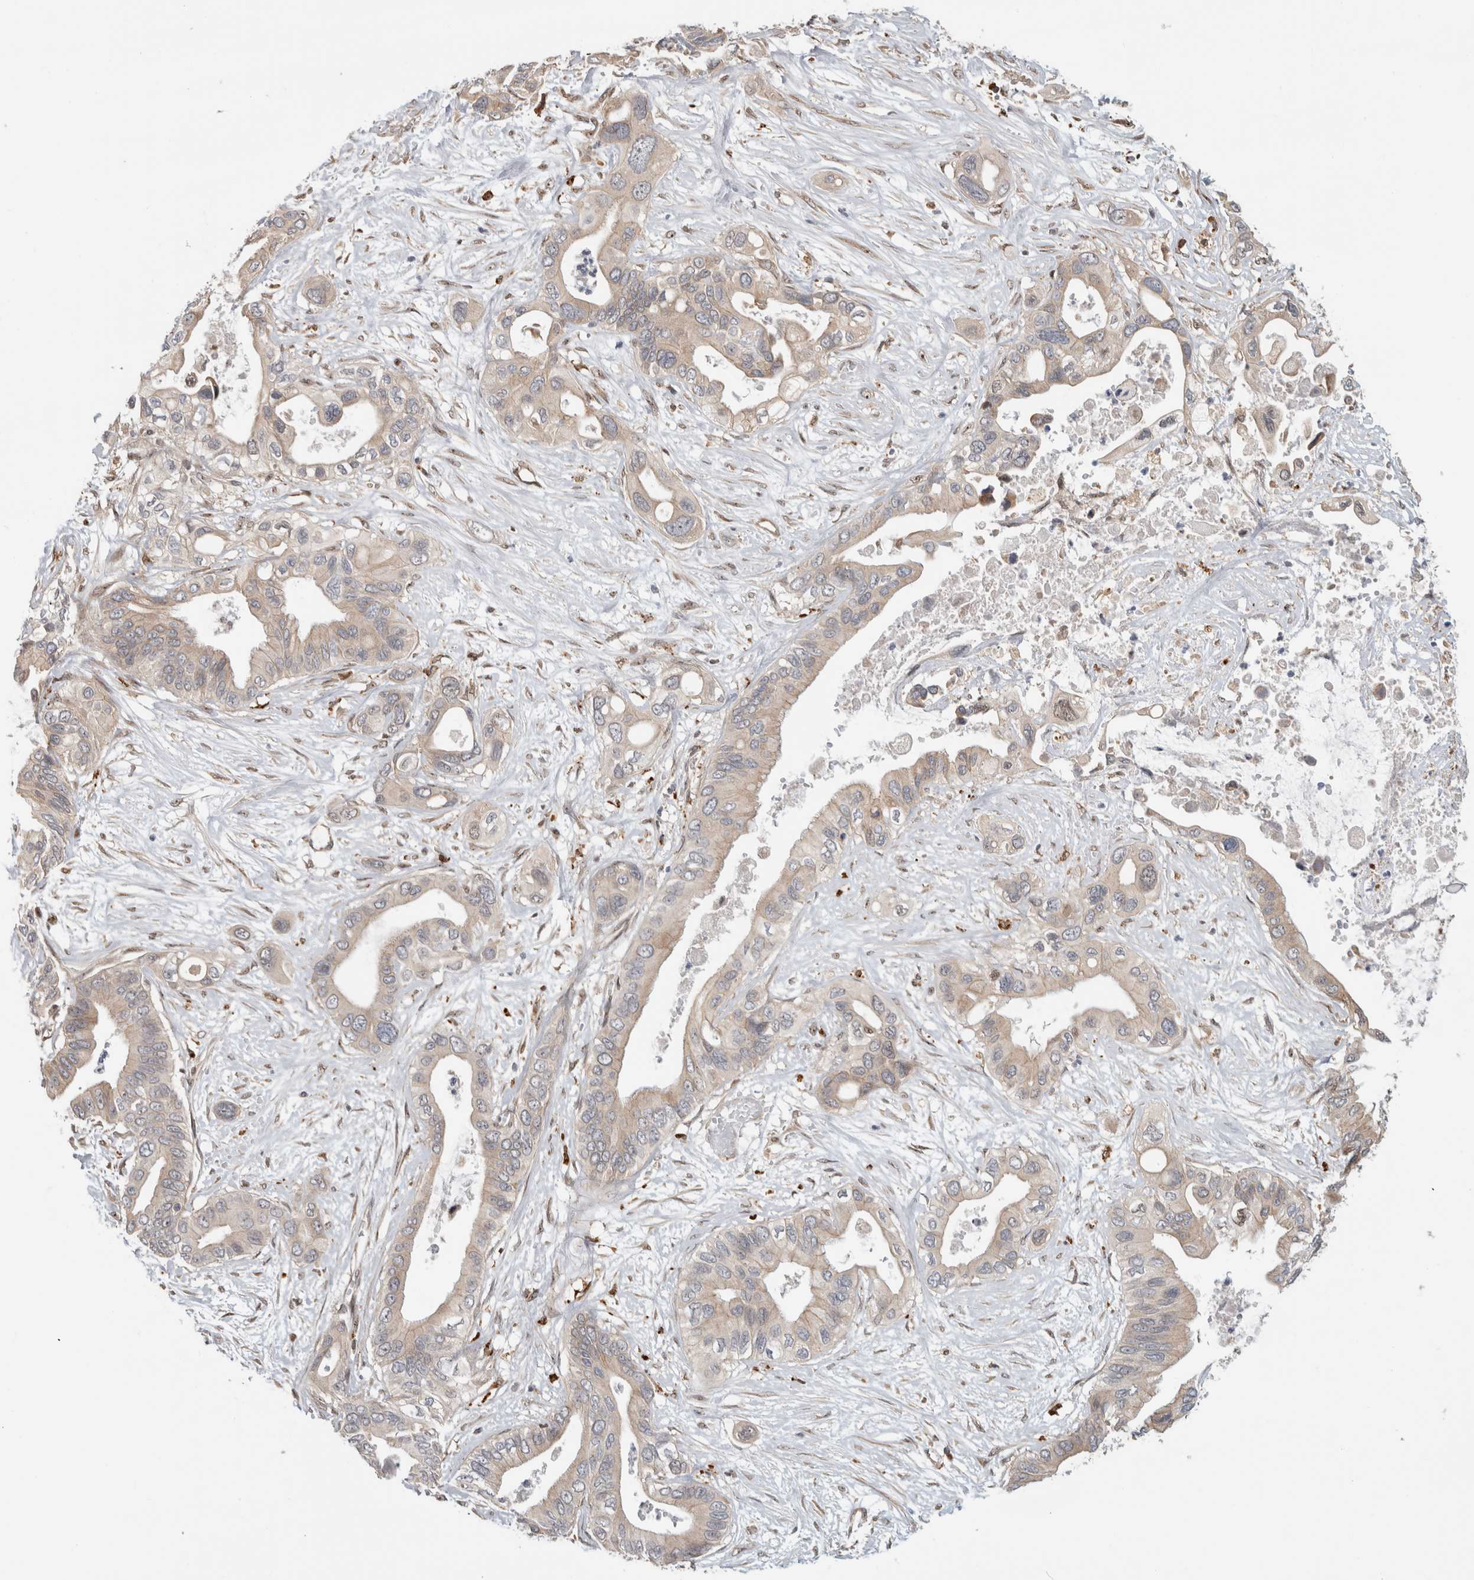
{"staining": {"intensity": "weak", "quantity": ">75%", "location": "cytoplasmic/membranous"}, "tissue": "pancreatic cancer", "cell_type": "Tumor cells", "image_type": "cancer", "snomed": [{"axis": "morphology", "description": "Adenocarcinoma, NOS"}, {"axis": "topography", "description": "Pancreas"}], "caption": "DAB immunohistochemical staining of human pancreatic cancer shows weak cytoplasmic/membranous protein expression in about >75% of tumor cells.", "gene": "NAB2", "patient": {"sex": "male", "age": 66}}